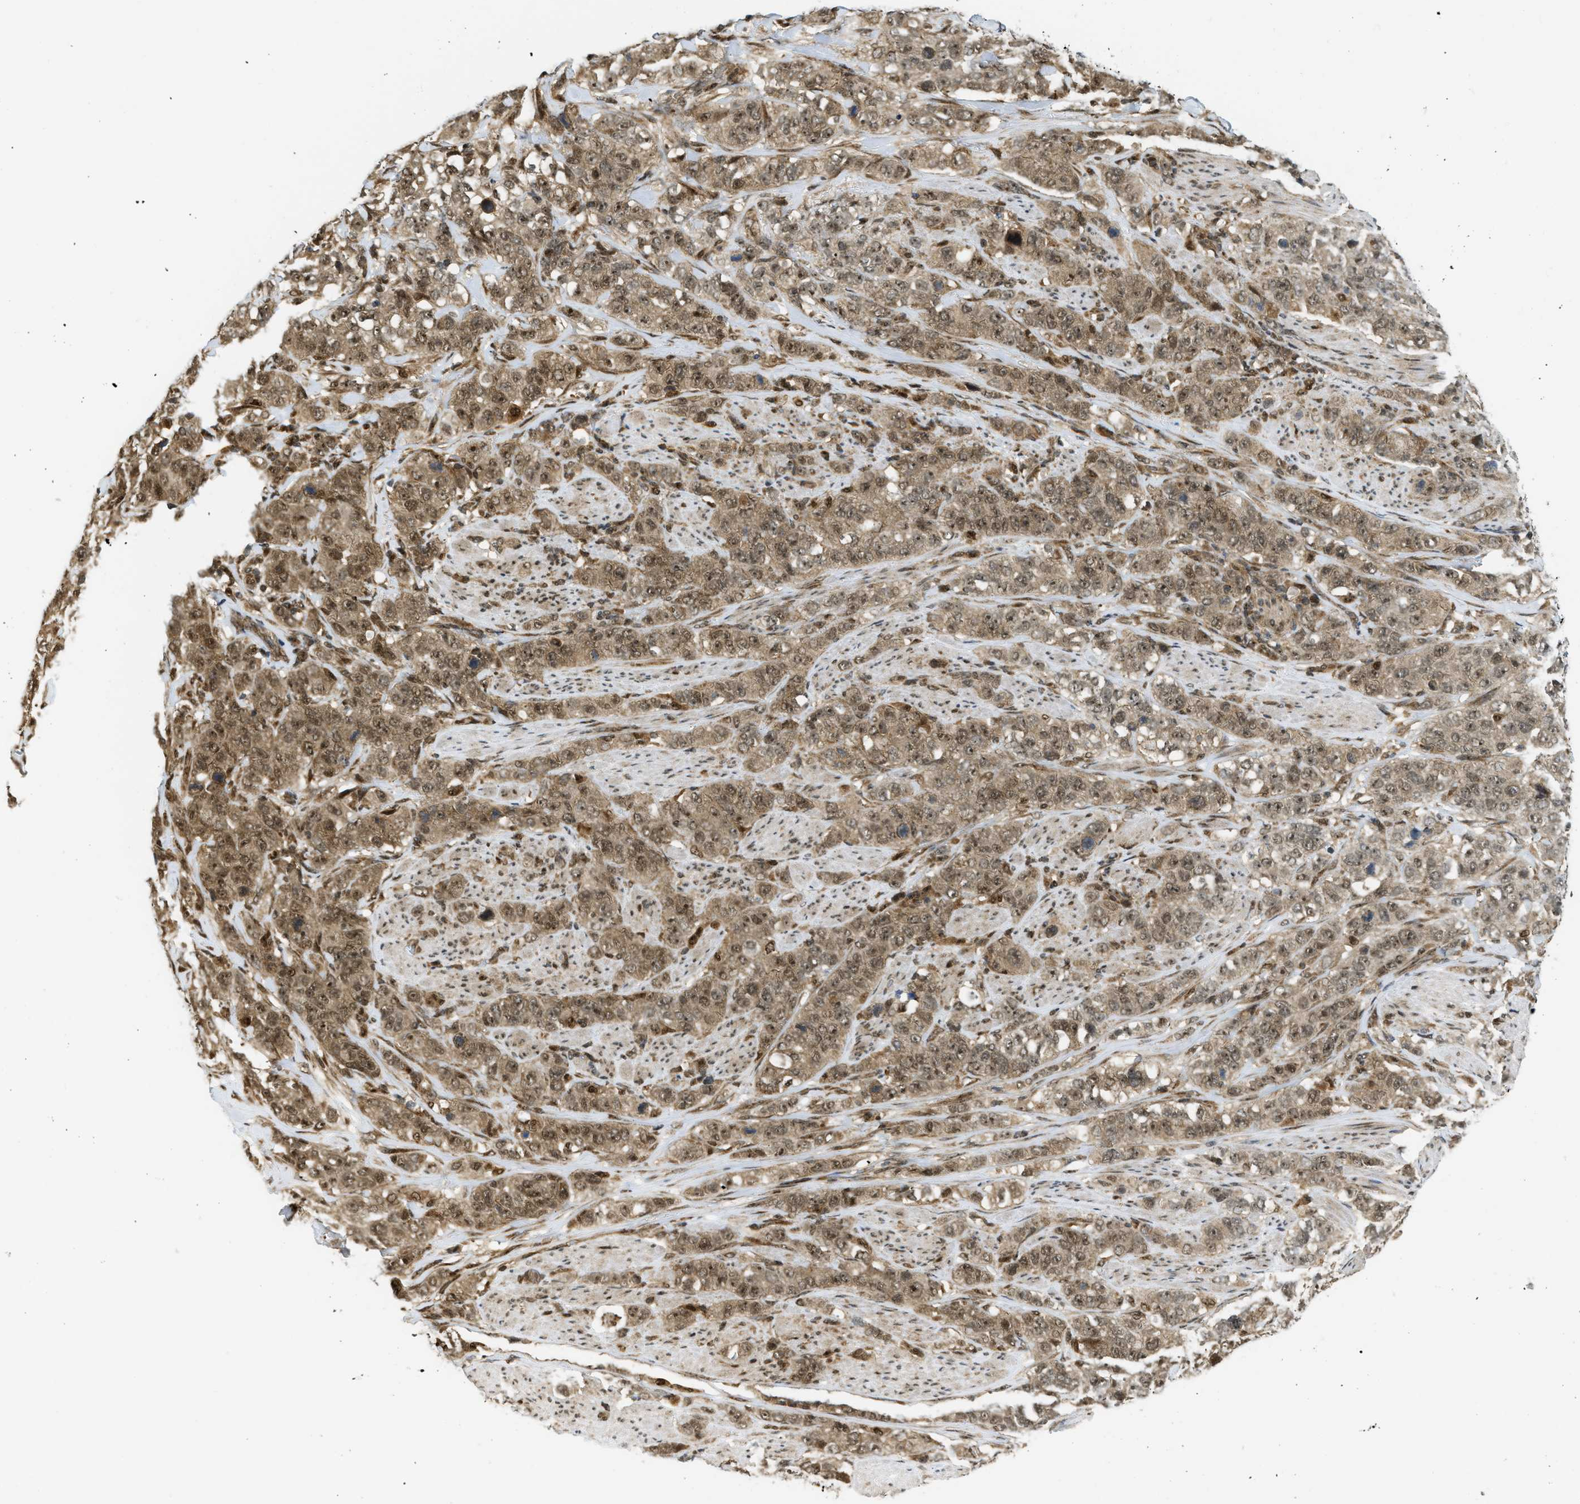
{"staining": {"intensity": "moderate", "quantity": ">75%", "location": "cytoplasmic/membranous,nuclear"}, "tissue": "stomach cancer", "cell_type": "Tumor cells", "image_type": "cancer", "snomed": [{"axis": "morphology", "description": "Adenocarcinoma, NOS"}, {"axis": "topography", "description": "Stomach"}], "caption": "This image exhibits adenocarcinoma (stomach) stained with immunohistochemistry to label a protein in brown. The cytoplasmic/membranous and nuclear of tumor cells show moderate positivity for the protein. Nuclei are counter-stained blue.", "gene": "TACC1", "patient": {"sex": "male", "age": 48}}